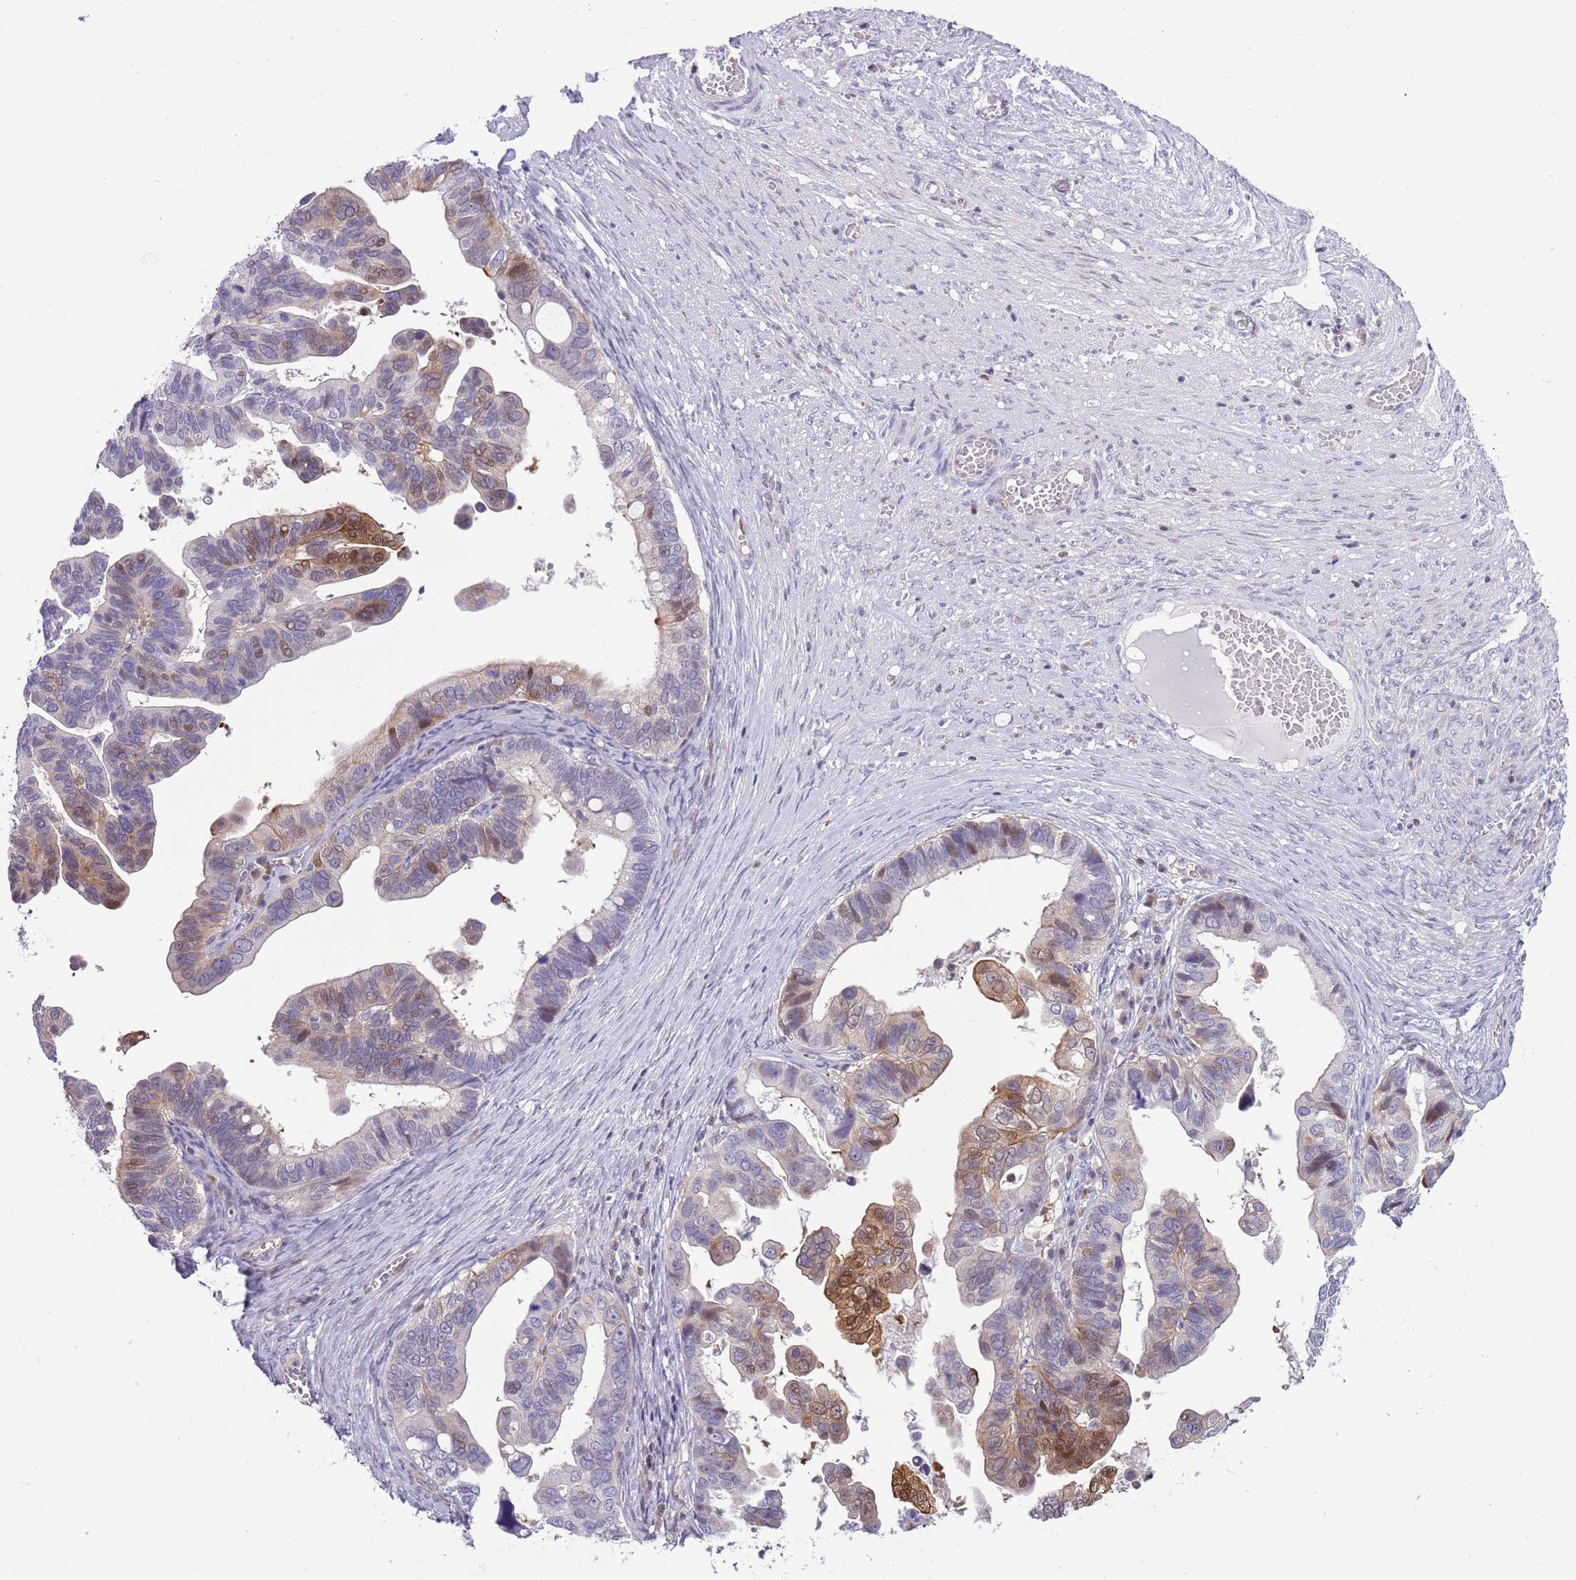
{"staining": {"intensity": "moderate", "quantity": "<25%", "location": "nuclear"}, "tissue": "ovarian cancer", "cell_type": "Tumor cells", "image_type": "cancer", "snomed": [{"axis": "morphology", "description": "Cystadenocarcinoma, serous, NOS"}, {"axis": "topography", "description": "Ovary"}], "caption": "Serous cystadenocarcinoma (ovarian) stained for a protein (brown) demonstrates moderate nuclear positive positivity in about <25% of tumor cells.", "gene": "NBPF6", "patient": {"sex": "female", "age": 56}}